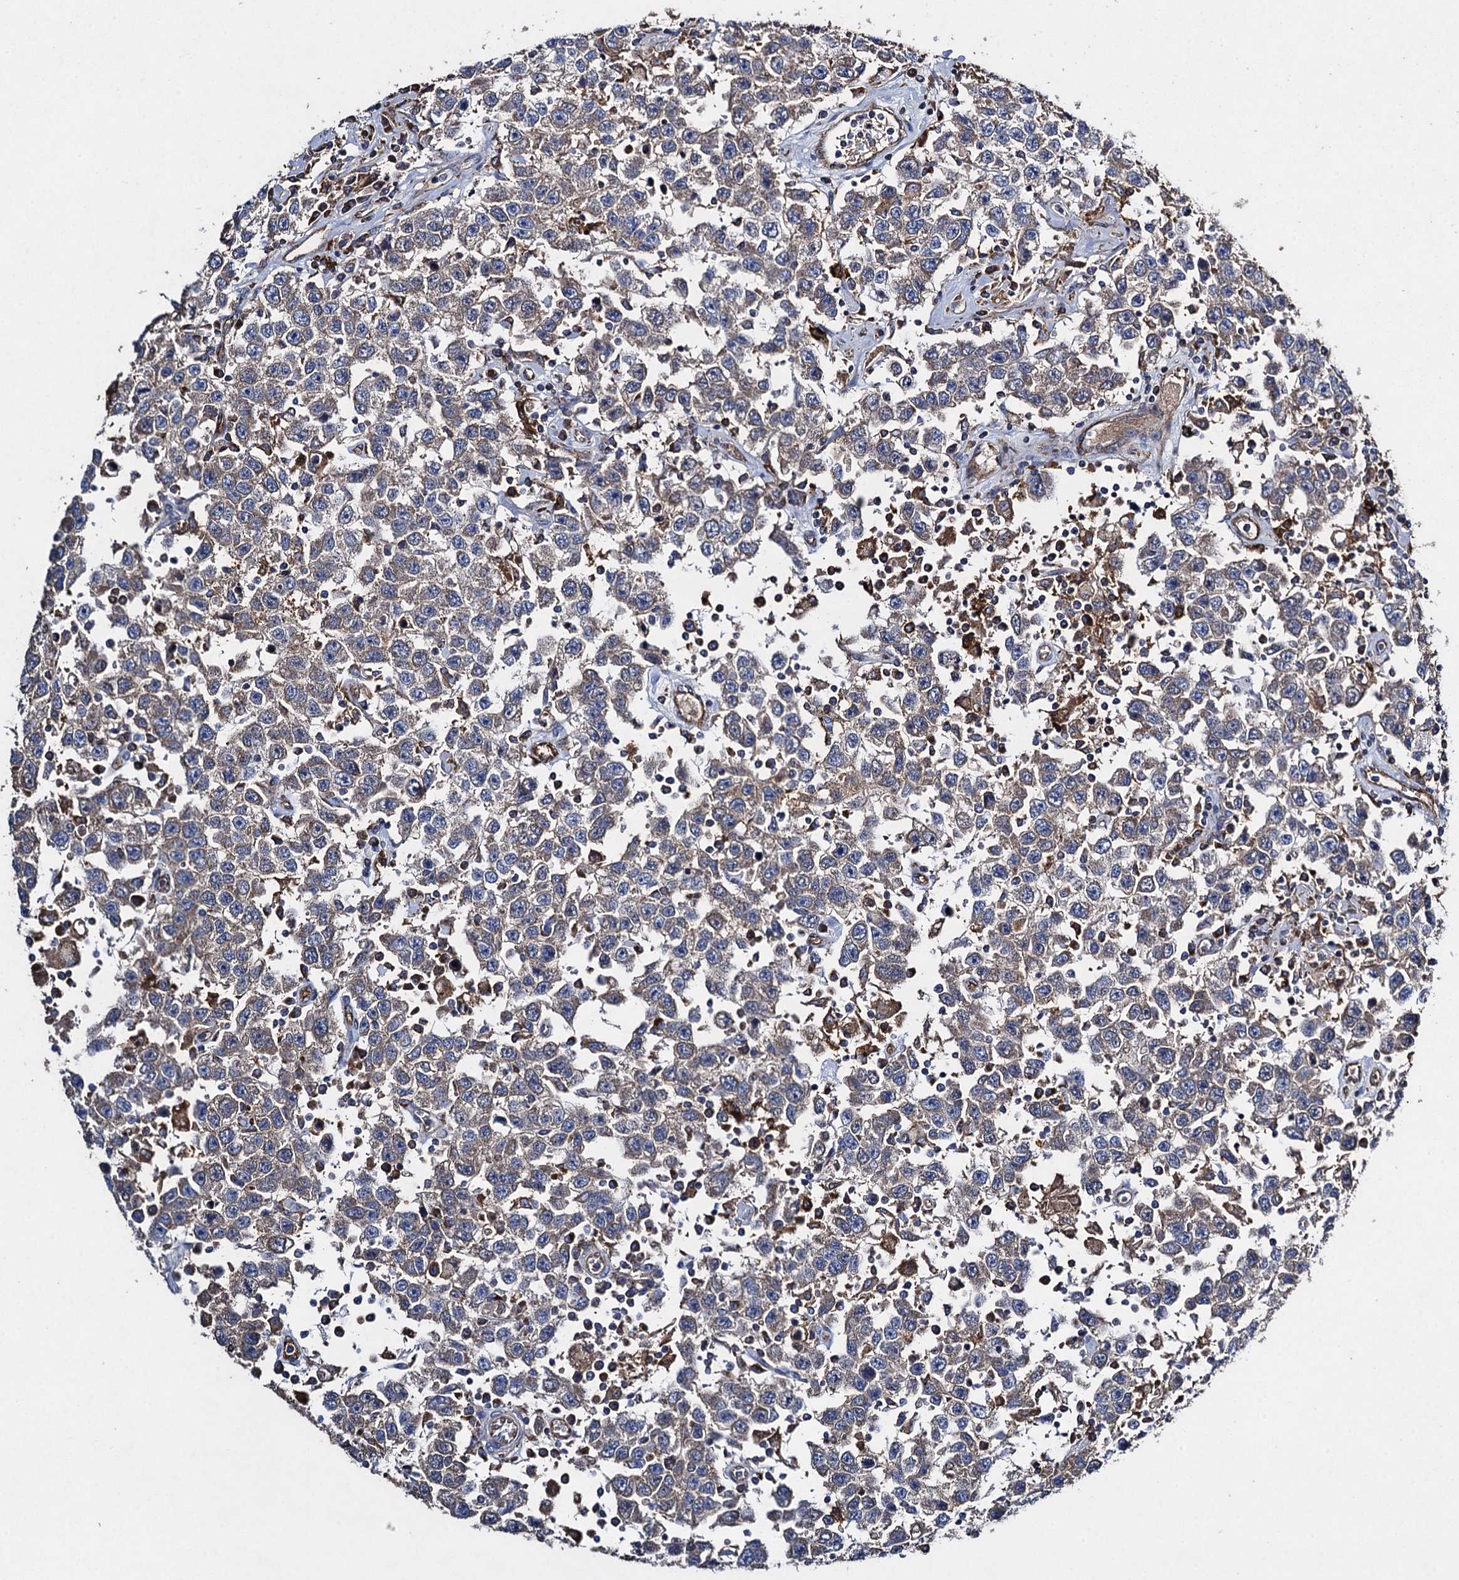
{"staining": {"intensity": "weak", "quantity": "25%-75%", "location": "cytoplasmic/membranous"}, "tissue": "testis cancer", "cell_type": "Tumor cells", "image_type": "cancer", "snomed": [{"axis": "morphology", "description": "Seminoma, NOS"}, {"axis": "topography", "description": "Testis"}], "caption": "A brown stain labels weak cytoplasmic/membranous expression of a protein in human testis cancer tumor cells.", "gene": "TXNDC11", "patient": {"sex": "male", "age": 41}}